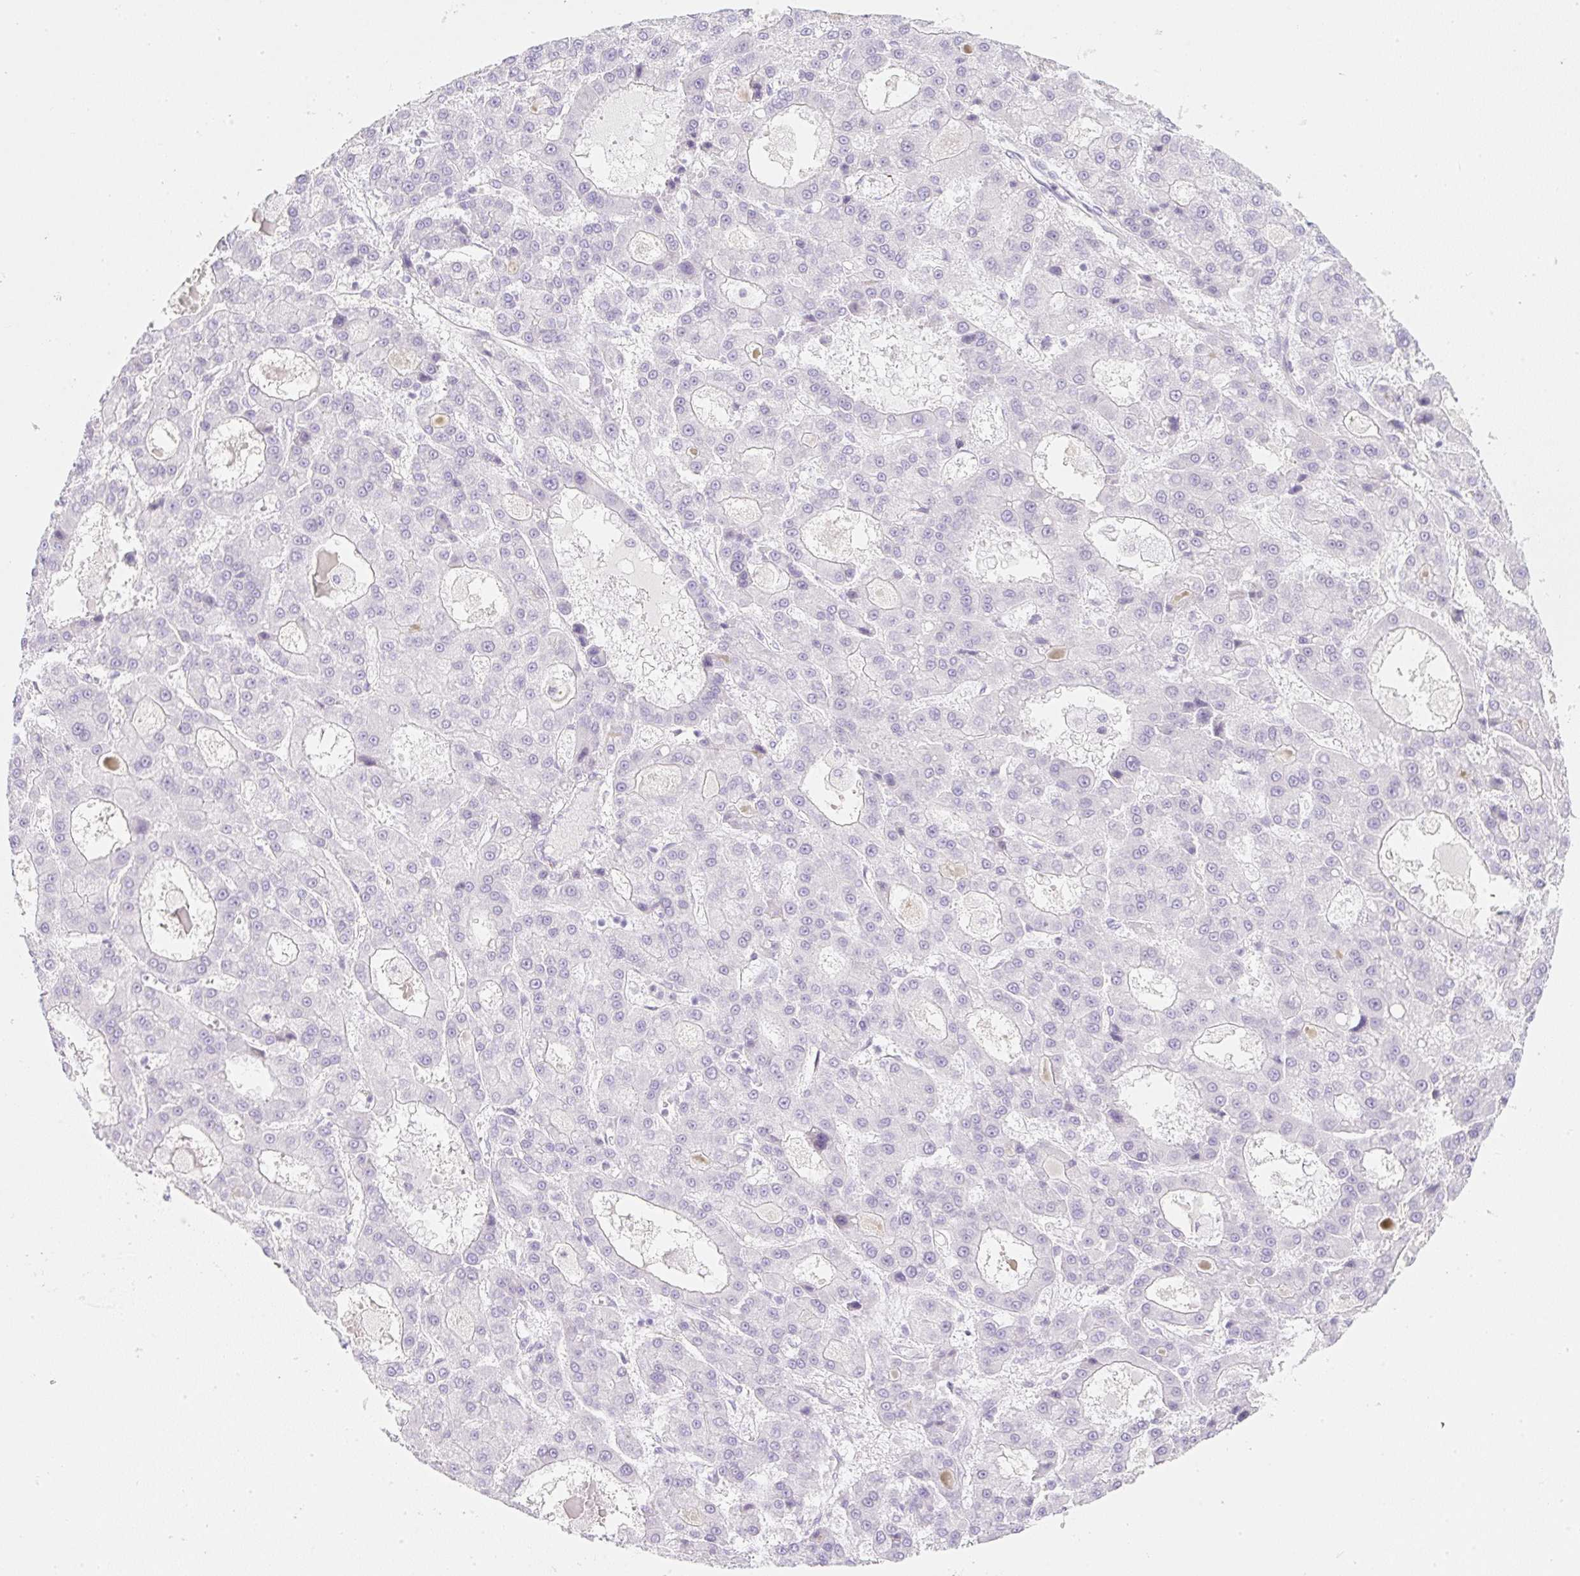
{"staining": {"intensity": "negative", "quantity": "none", "location": "none"}, "tissue": "liver cancer", "cell_type": "Tumor cells", "image_type": "cancer", "snomed": [{"axis": "morphology", "description": "Carcinoma, Hepatocellular, NOS"}, {"axis": "topography", "description": "Liver"}], "caption": "High power microscopy image of an immunohistochemistry photomicrograph of liver cancer, revealing no significant positivity in tumor cells. (Immunohistochemistry, brightfield microscopy, high magnification).", "gene": "ZNF689", "patient": {"sex": "male", "age": 70}}